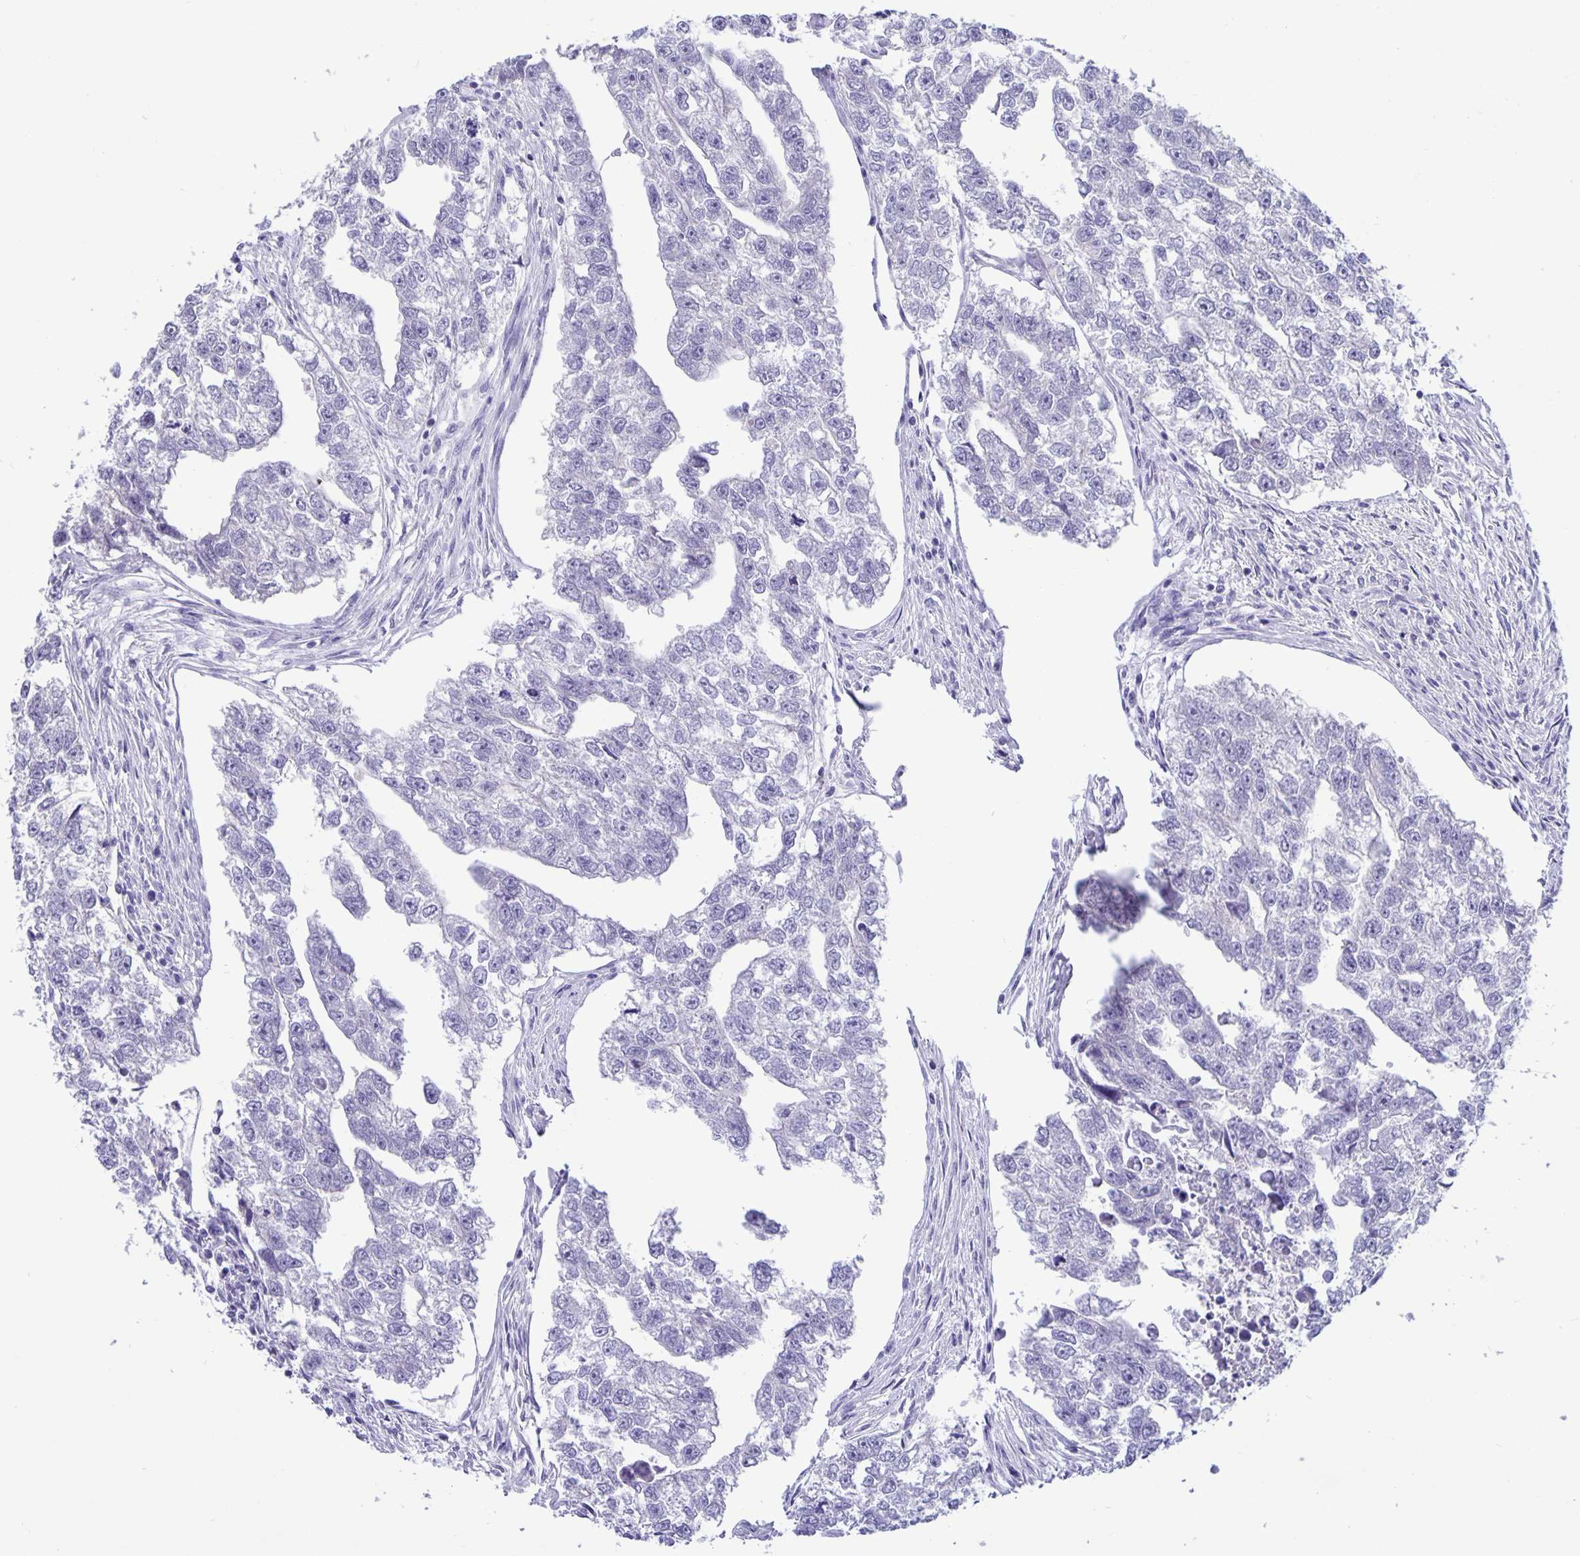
{"staining": {"intensity": "negative", "quantity": "none", "location": "none"}, "tissue": "testis cancer", "cell_type": "Tumor cells", "image_type": "cancer", "snomed": [{"axis": "morphology", "description": "Carcinoma, Embryonal, NOS"}, {"axis": "morphology", "description": "Teratoma, malignant, NOS"}, {"axis": "topography", "description": "Testis"}], "caption": "A photomicrograph of human testis cancer (embryonal carcinoma) is negative for staining in tumor cells.", "gene": "ERMN", "patient": {"sex": "male", "age": 44}}